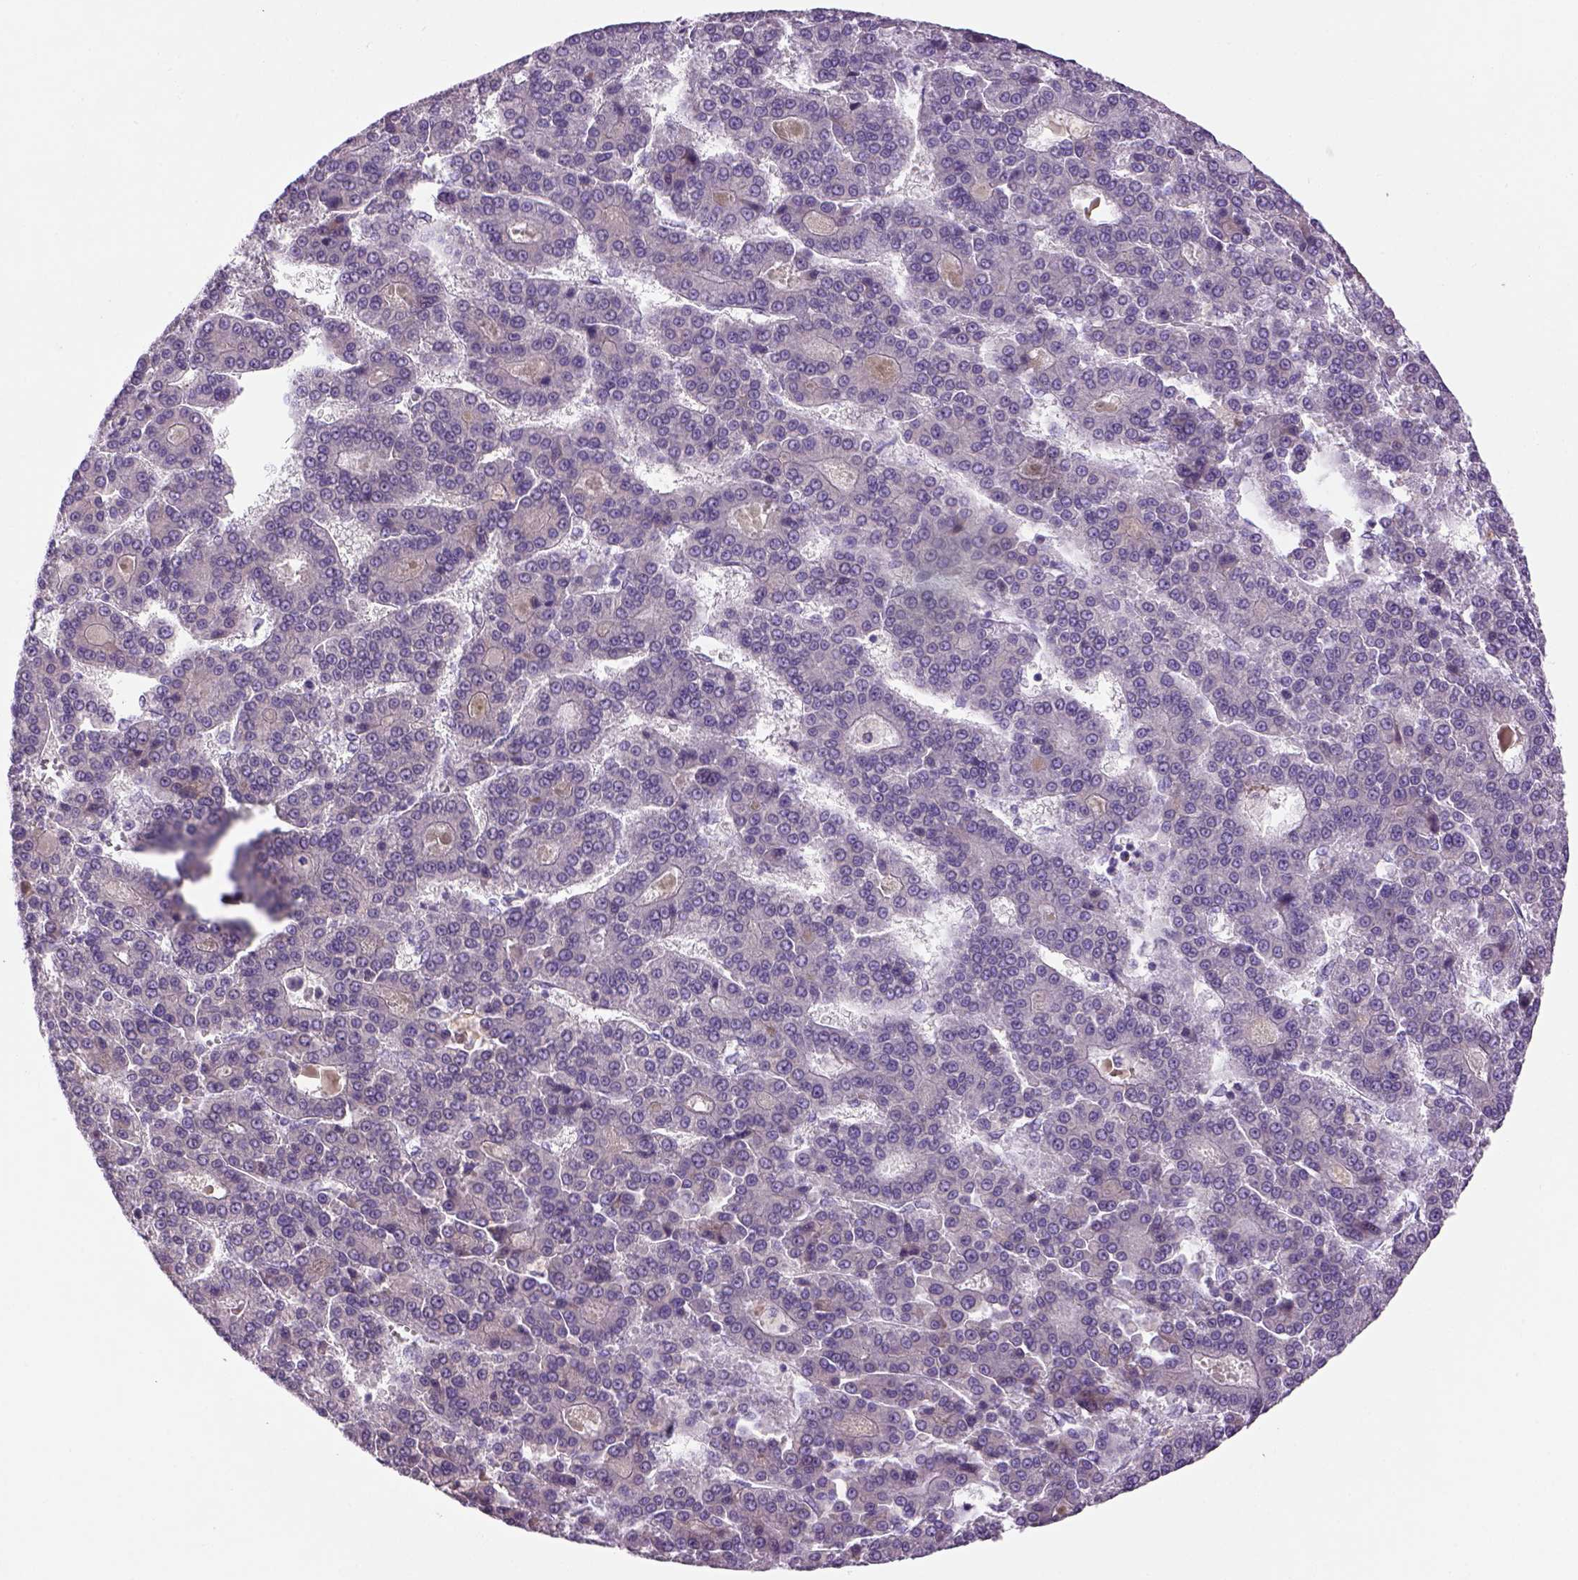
{"staining": {"intensity": "negative", "quantity": "none", "location": "none"}, "tissue": "liver cancer", "cell_type": "Tumor cells", "image_type": "cancer", "snomed": [{"axis": "morphology", "description": "Carcinoma, Hepatocellular, NOS"}, {"axis": "topography", "description": "Liver"}], "caption": "Immunohistochemistry (IHC) of hepatocellular carcinoma (liver) shows no staining in tumor cells. Nuclei are stained in blue.", "gene": "DBH", "patient": {"sex": "male", "age": 70}}